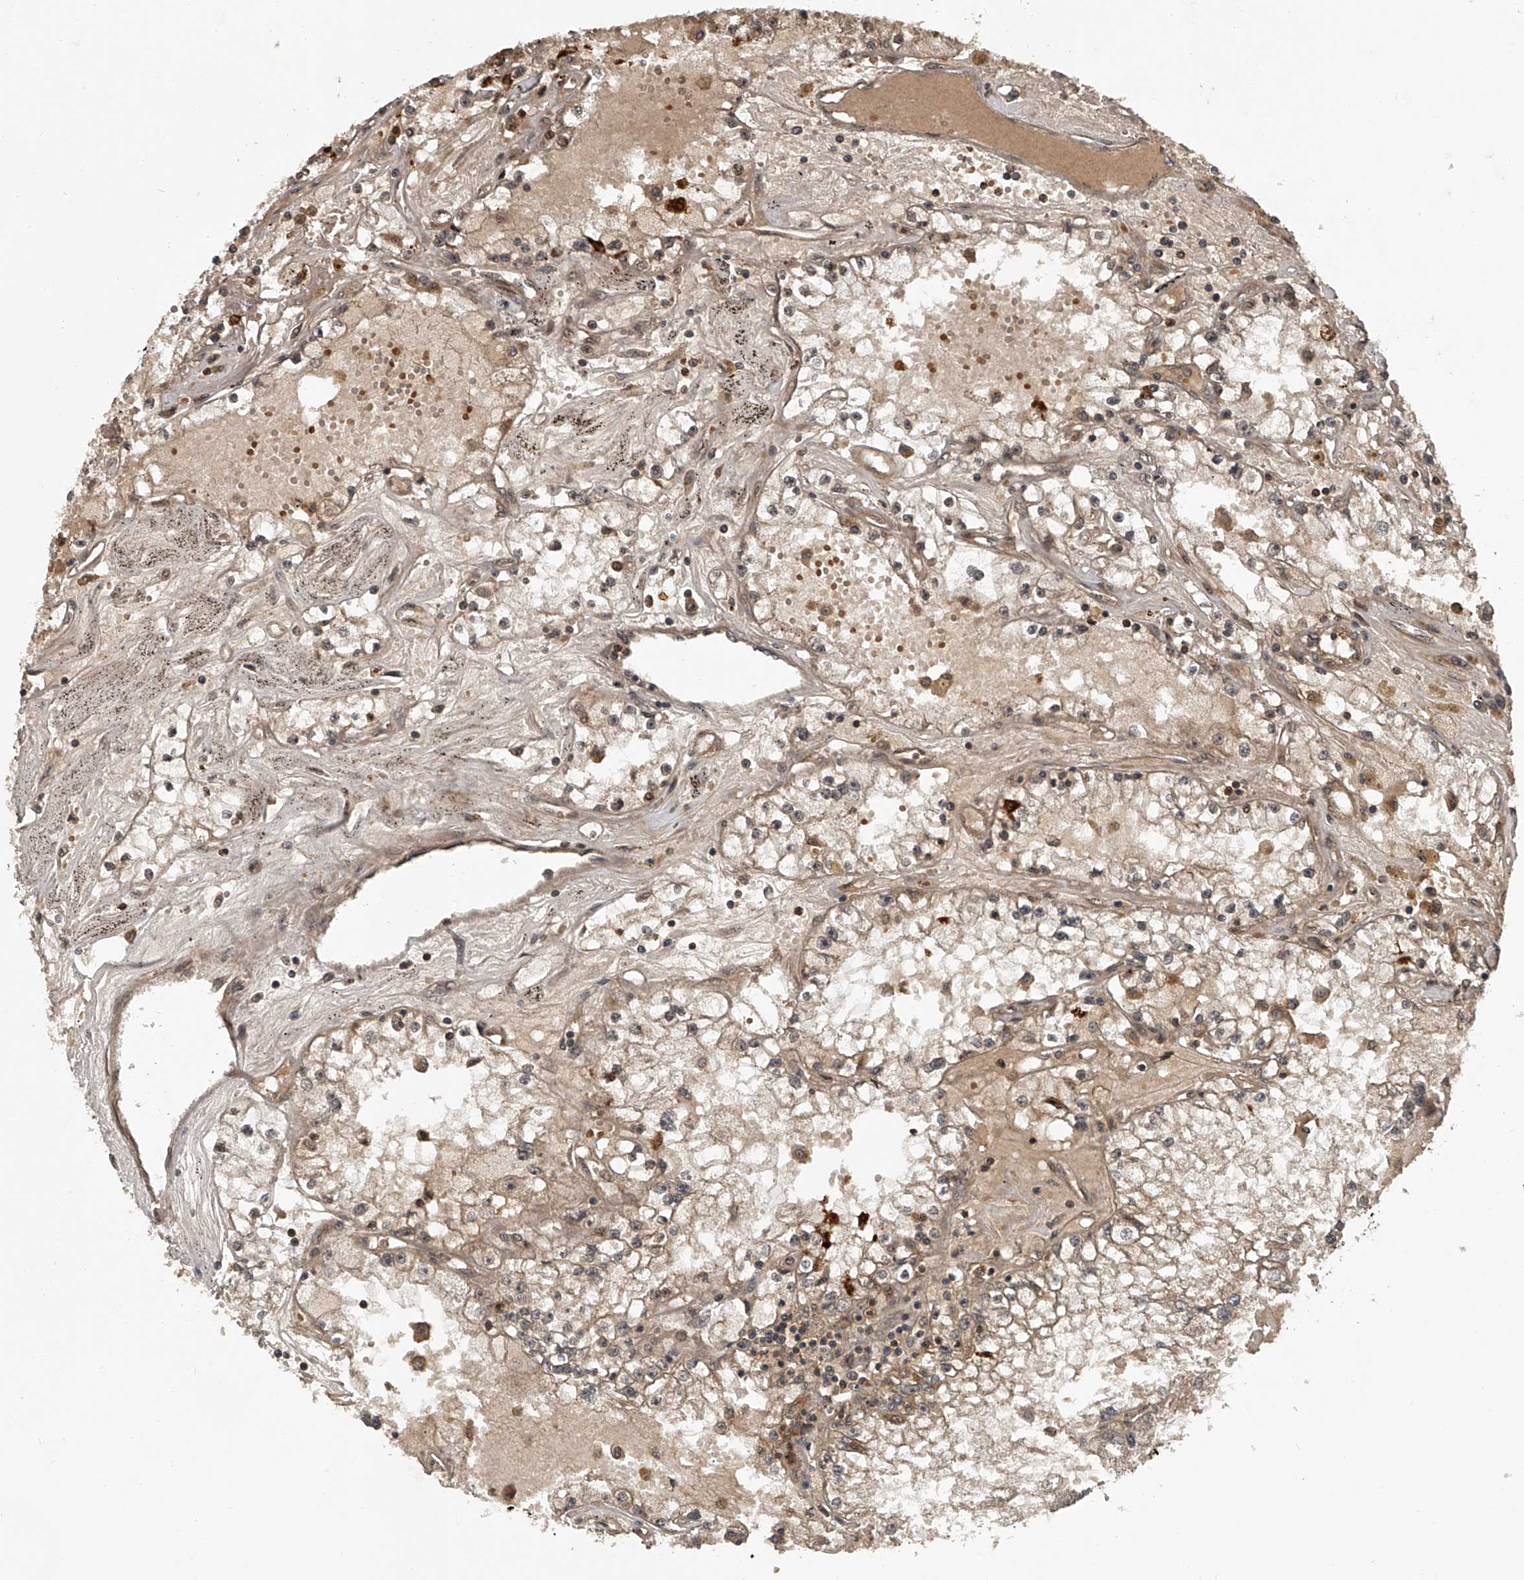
{"staining": {"intensity": "moderate", "quantity": ">75%", "location": "cytoplasmic/membranous,nuclear"}, "tissue": "renal cancer", "cell_type": "Tumor cells", "image_type": "cancer", "snomed": [{"axis": "morphology", "description": "Adenocarcinoma, NOS"}, {"axis": "topography", "description": "Kidney"}], "caption": "IHC histopathology image of neoplastic tissue: human adenocarcinoma (renal) stained using IHC demonstrates medium levels of moderate protein expression localized specifically in the cytoplasmic/membranous and nuclear of tumor cells, appearing as a cytoplasmic/membranous and nuclear brown color.", "gene": "PLEKHG1", "patient": {"sex": "male", "age": 56}}